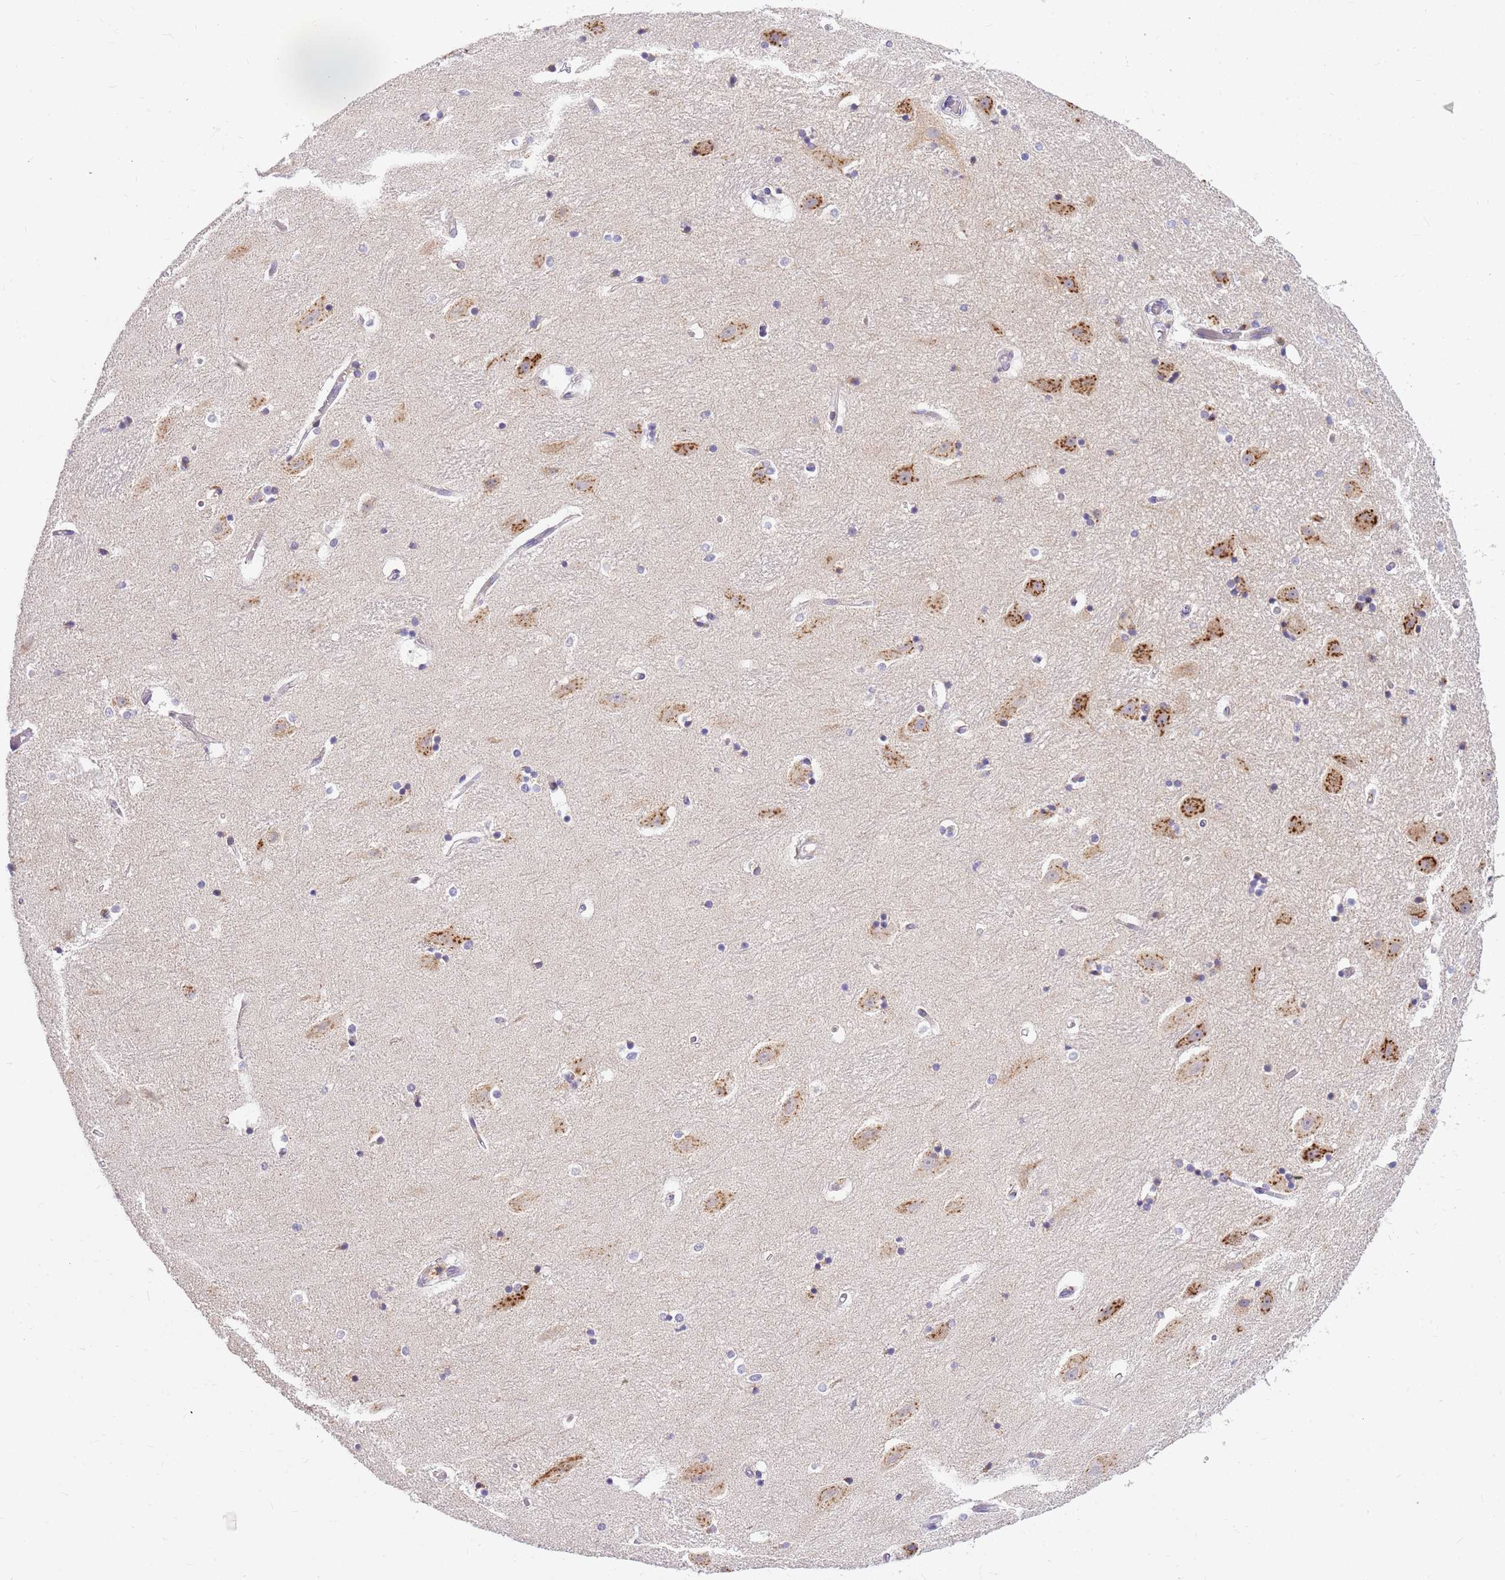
{"staining": {"intensity": "negative", "quantity": "none", "location": "none"}, "tissue": "hippocampus", "cell_type": "Glial cells", "image_type": "normal", "snomed": [{"axis": "morphology", "description": "Normal tissue, NOS"}, {"axis": "topography", "description": "Hippocampus"}], "caption": "This histopathology image is of unremarkable hippocampus stained with IHC to label a protein in brown with the nuclei are counter-stained blue. There is no expression in glial cells.", "gene": "DNAJA3", "patient": {"sex": "female", "age": 52}}